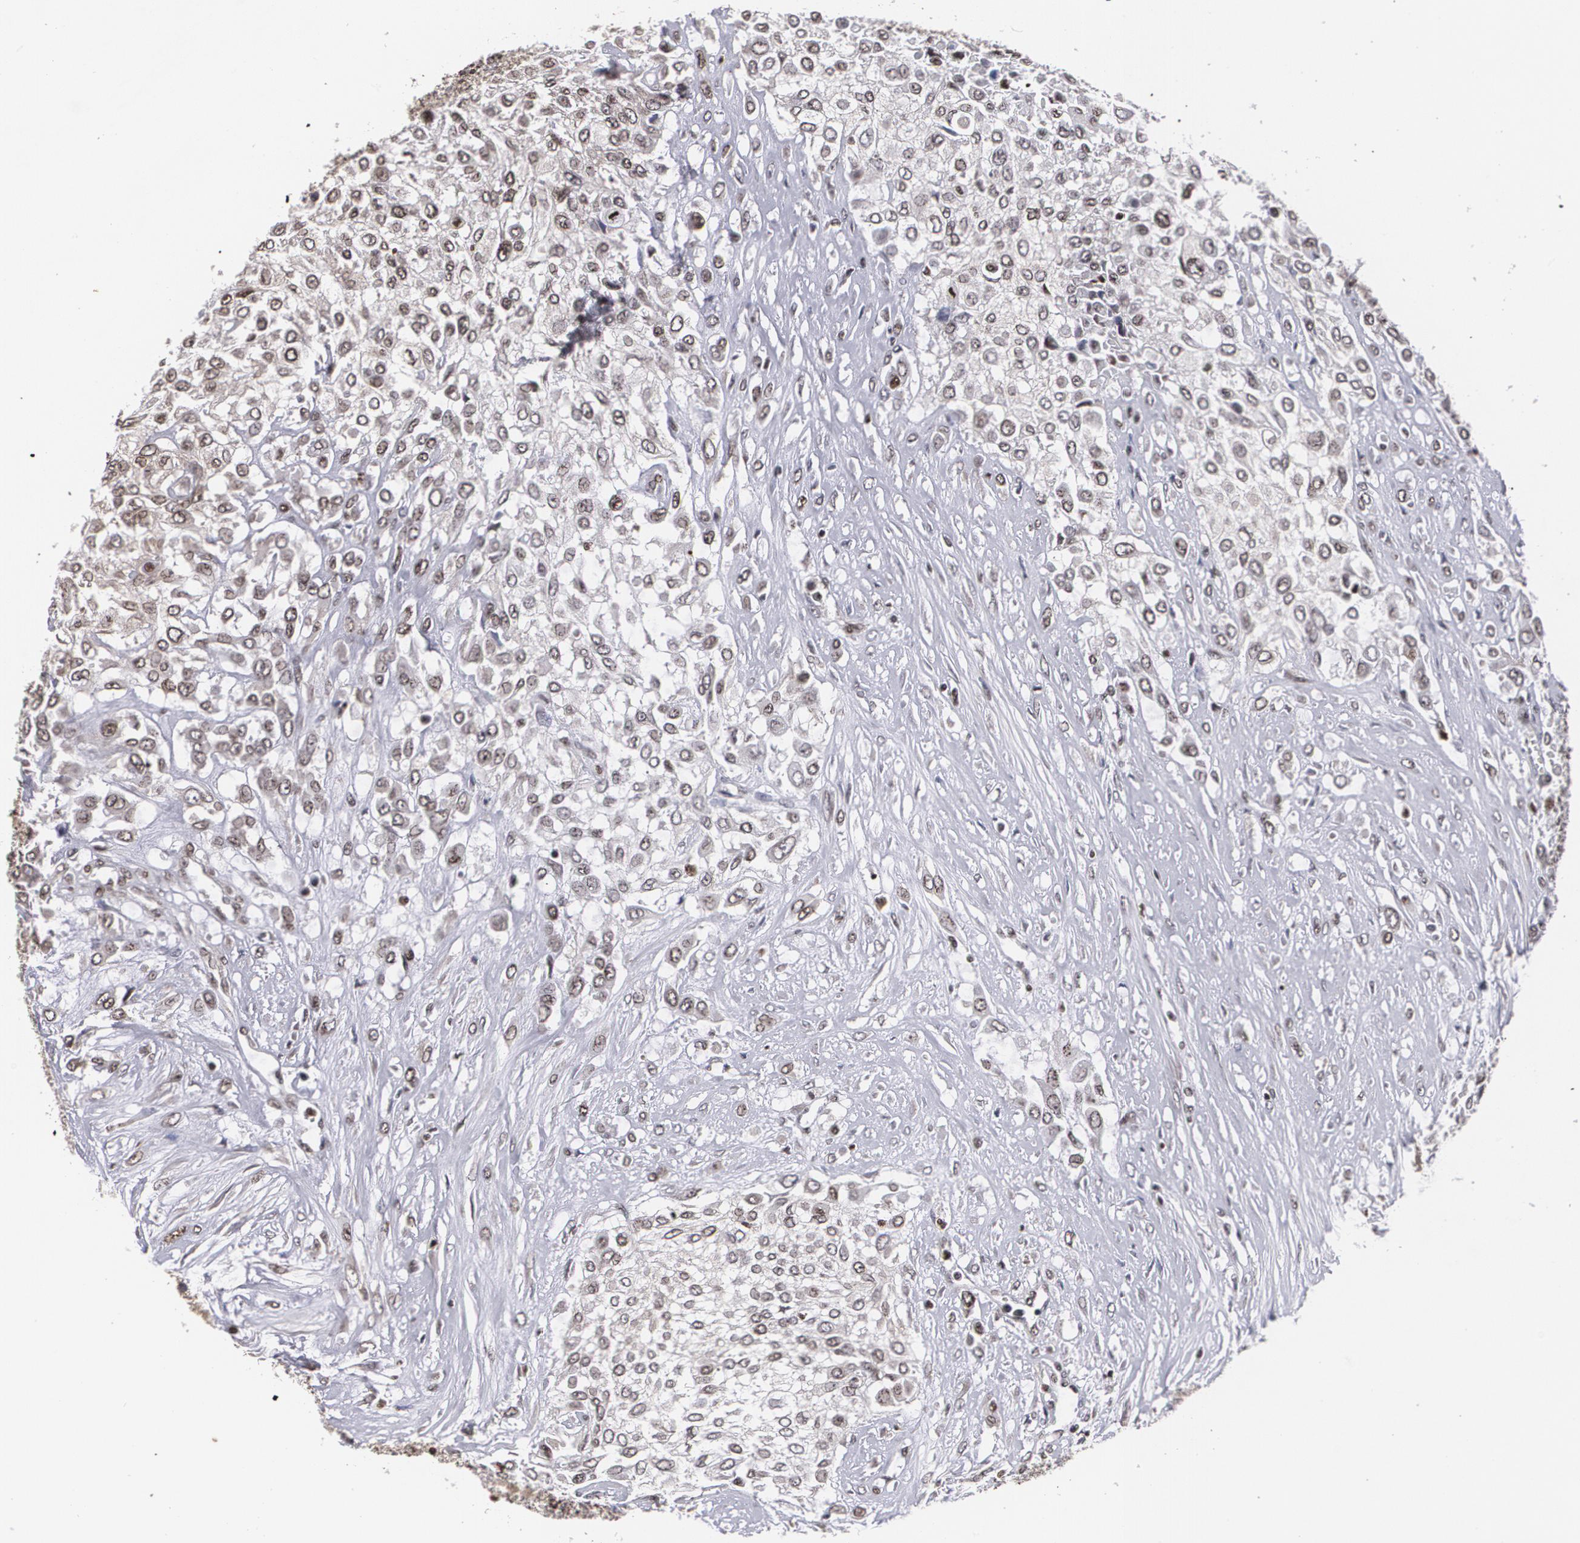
{"staining": {"intensity": "weak", "quantity": ">75%", "location": "cytoplasmic/membranous"}, "tissue": "urothelial cancer", "cell_type": "Tumor cells", "image_type": "cancer", "snomed": [{"axis": "morphology", "description": "Urothelial carcinoma, High grade"}, {"axis": "topography", "description": "Urinary bladder"}], "caption": "The immunohistochemical stain labels weak cytoplasmic/membranous expression in tumor cells of urothelial carcinoma (high-grade) tissue.", "gene": "MVP", "patient": {"sex": "male", "age": 57}}